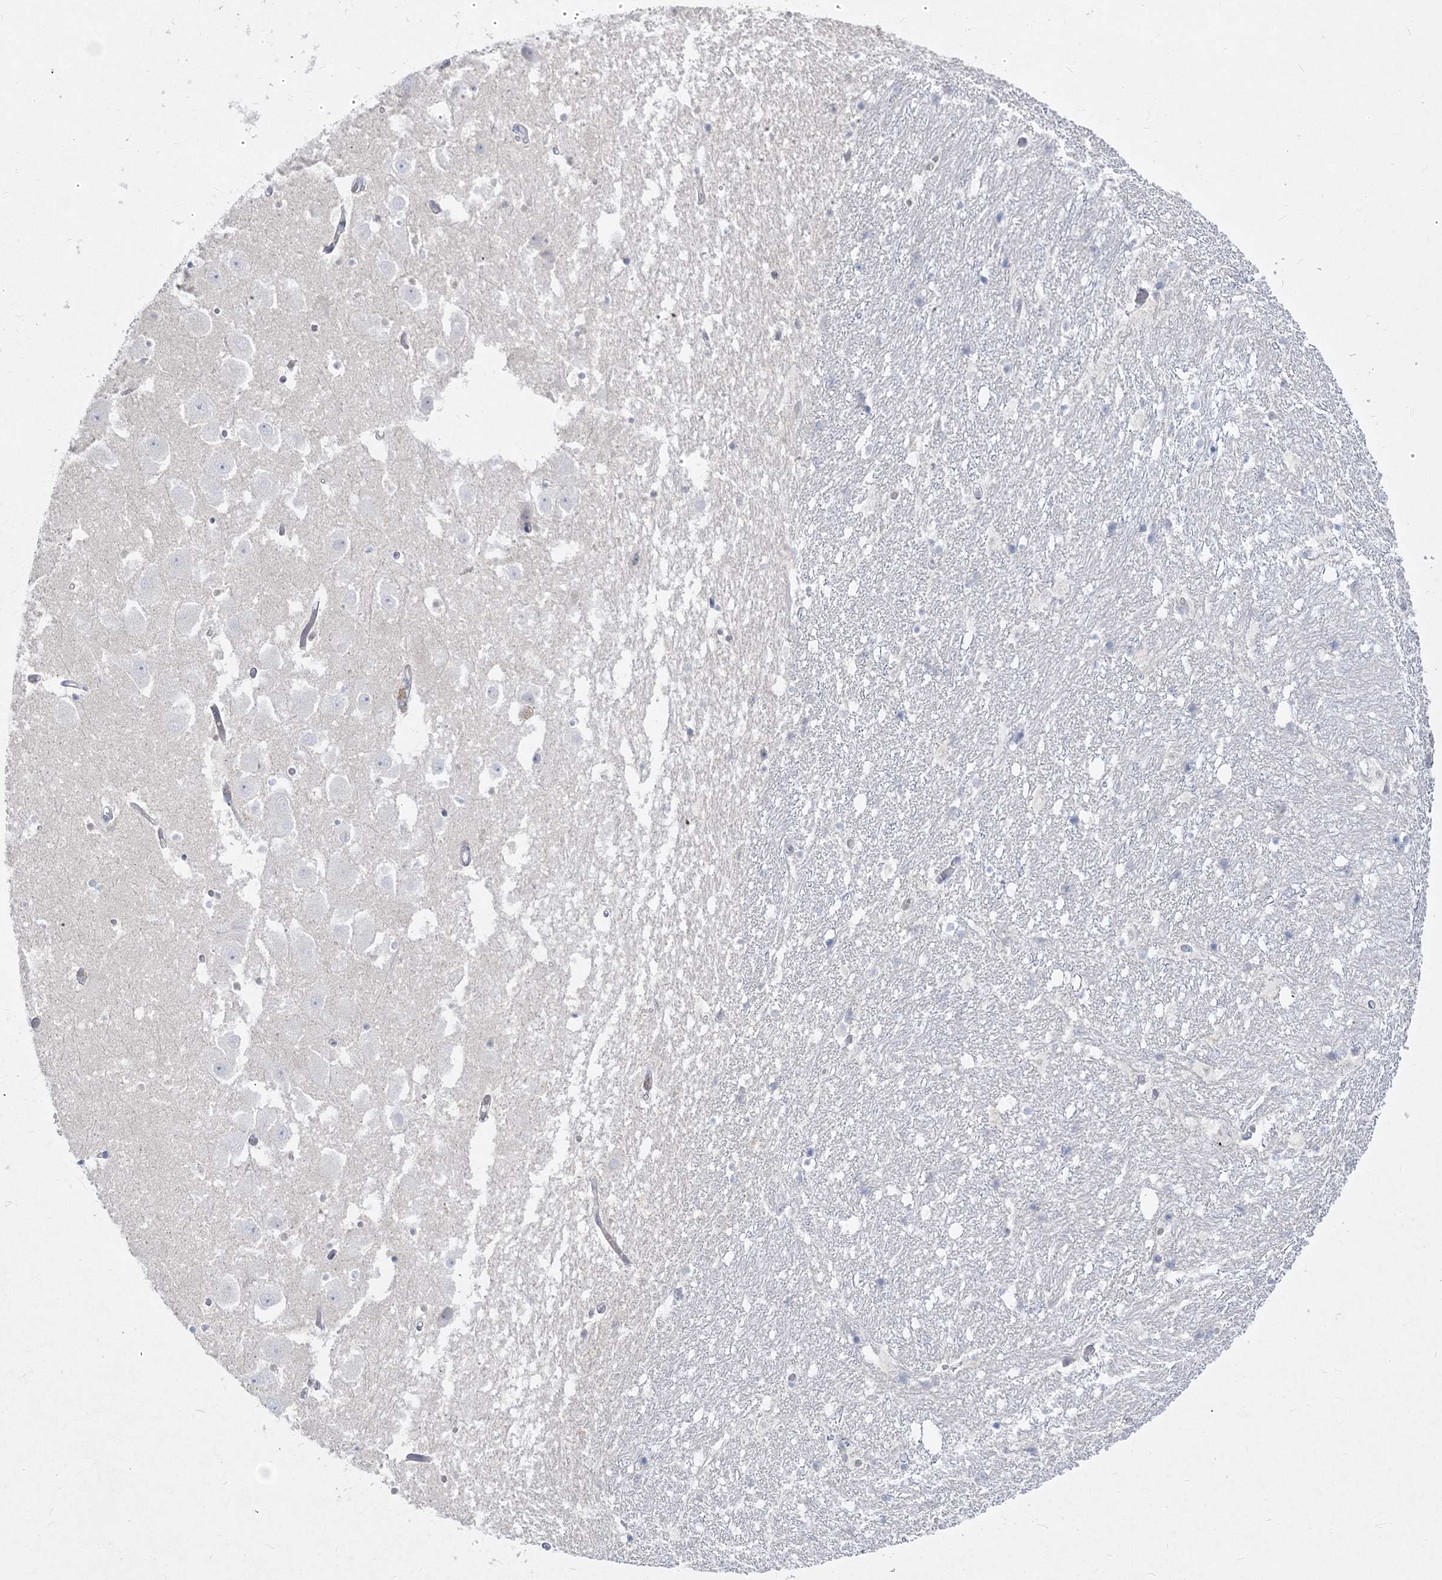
{"staining": {"intensity": "negative", "quantity": "none", "location": "none"}, "tissue": "hippocampus", "cell_type": "Glial cells", "image_type": "normal", "snomed": [{"axis": "morphology", "description": "Normal tissue, NOS"}, {"axis": "topography", "description": "Hippocampus"}], "caption": "Histopathology image shows no protein staining in glial cells of benign hippocampus. The staining was performed using DAB to visualize the protein expression in brown, while the nuclei were stained in blue with hematoxylin (Magnification: 20x).", "gene": "GPAT2", "patient": {"sex": "female", "age": 52}}